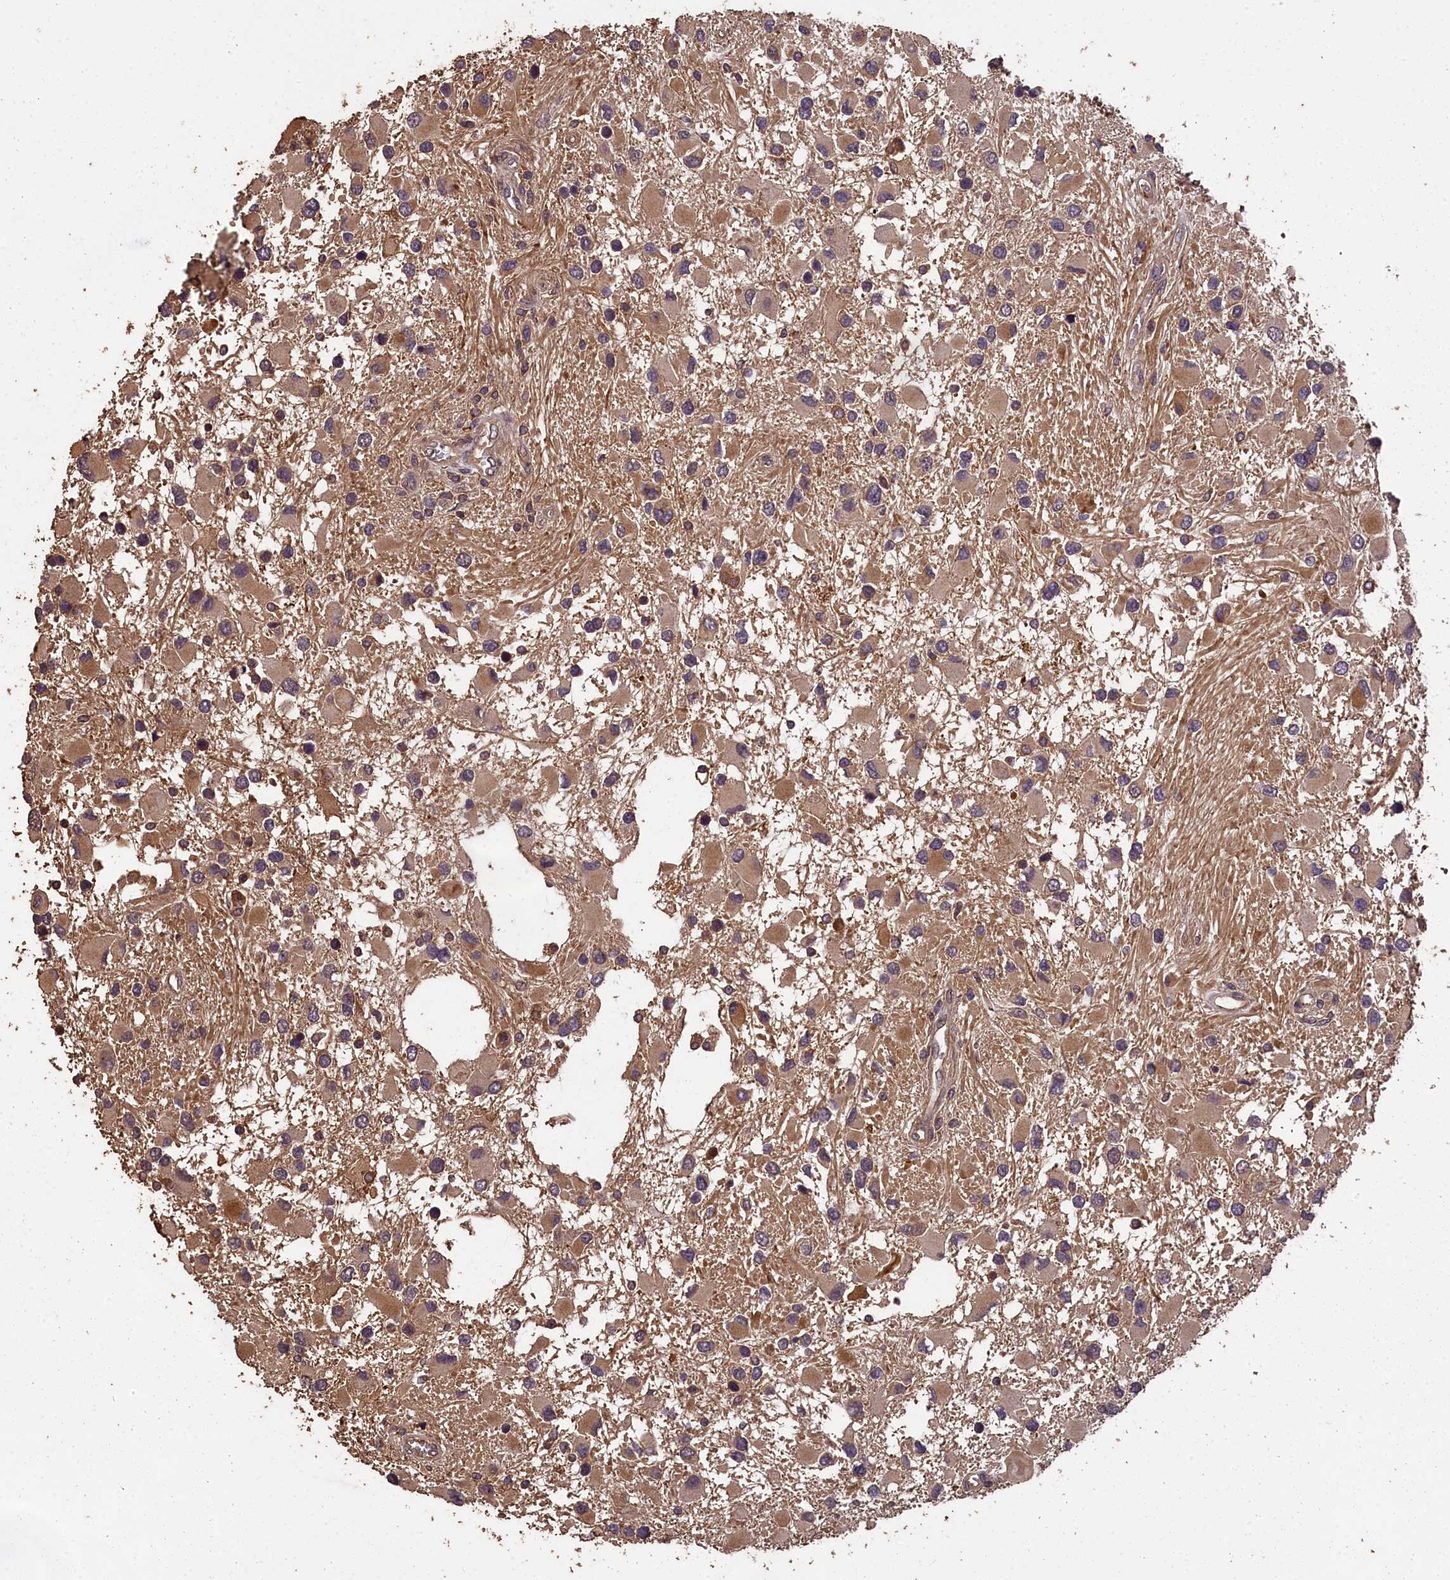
{"staining": {"intensity": "moderate", "quantity": "25%-75%", "location": "cytoplasmic/membranous"}, "tissue": "glioma", "cell_type": "Tumor cells", "image_type": "cancer", "snomed": [{"axis": "morphology", "description": "Glioma, malignant, High grade"}, {"axis": "topography", "description": "Brain"}], "caption": "Immunohistochemical staining of human malignant glioma (high-grade) reveals moderate cytoplasmic/membranous protein expression in about 25%-75% of tumor cells.", "gene": "CHD9", "patient": {"sex": "male", "age": 53}}